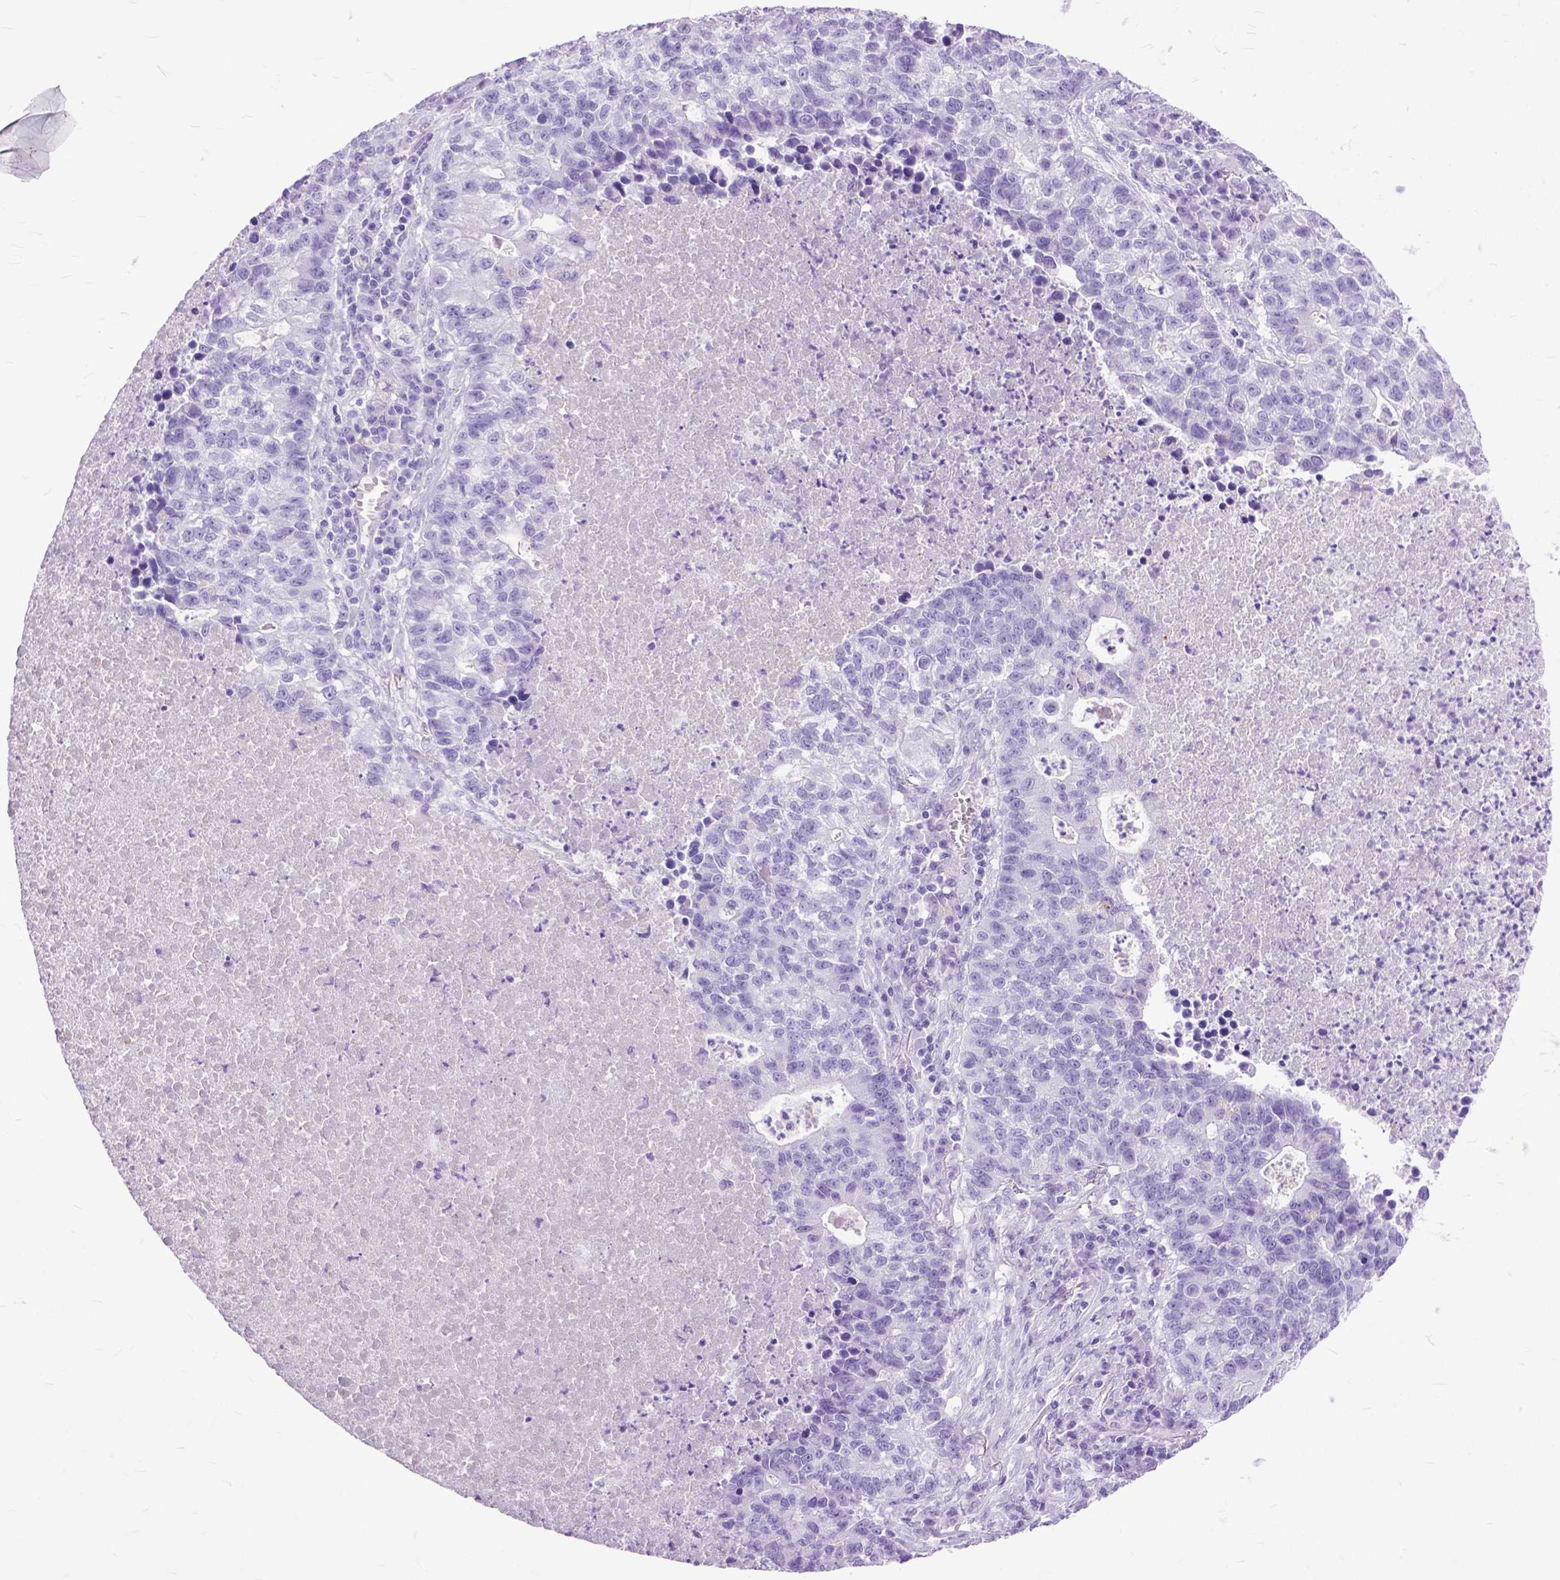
{"staining": {"intensity": "negative", "quantity": "none", "location": "none"}, "tissue": "lung cancer", "cell_type": "Tumor cells", "image_type": "cancer", "snomed": [{"axis": "morphology", "description": "Adenocarcinoma, NOS"}, {"axis": "topography", "description": "Lung"}], "caption": "High magnification brightfield microscopy of lung adenocarcinoma stained with DAB (brown) and counterstained with hematoxylin (blue): tumor cells show no significant expression.", "gene": "GNGT1", "patient": {"sex": "male", "age": 57}}